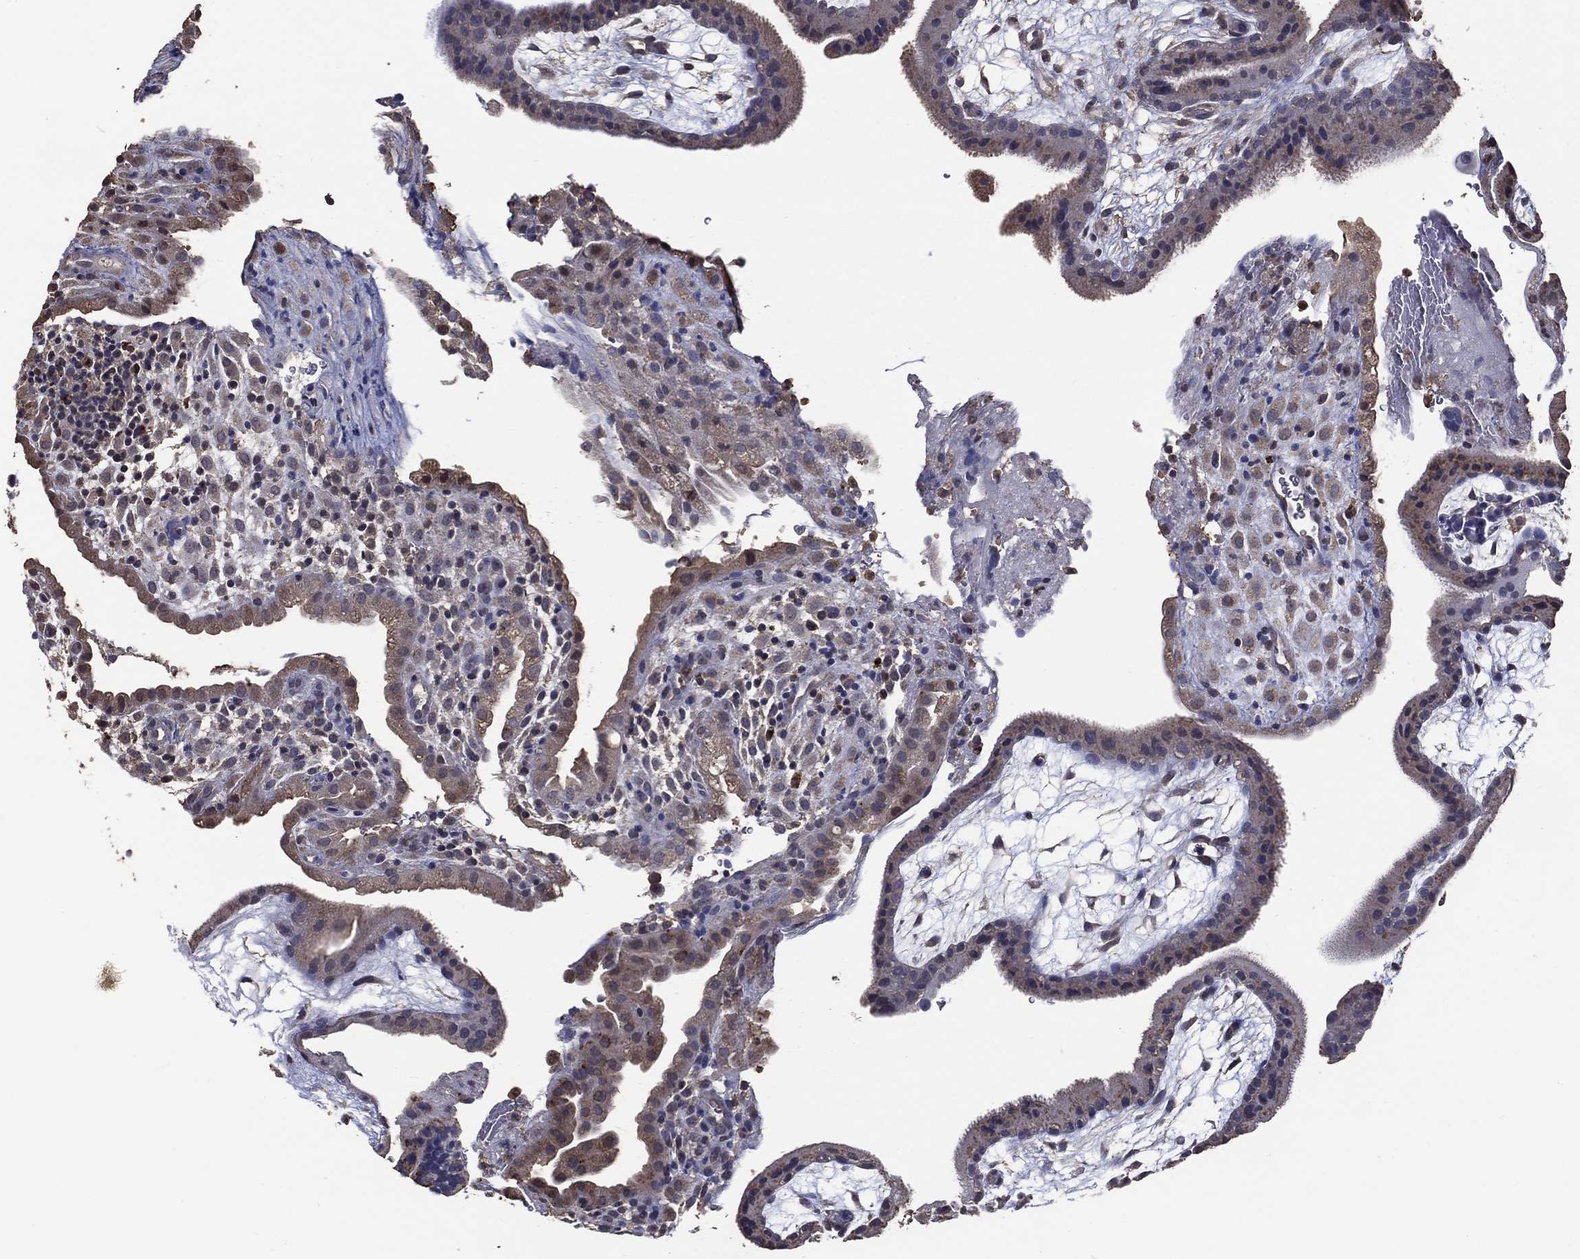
{"staining": {"intensity": "weak", "quantity": ">75%", "location": "cytoplasmic/membranous"}, "tissue": "placenta", "cell_type": "Decidual cells", "image_type": "normal", "snomed": [{"axis": "morphology", "description": "Normal tissue, NOS"}, {"axis": "topography", "description": "Placenta"}], "caption": "The histopathology image displays a brown stain indicating the presence of a protein in the cytoplasmic/membranous of decidual cells in placenta. The protein of interest is shown in brown color, while the nuclei are stained blue.", "gene": "GPR183", "patient": {"sex": "female", "age": 19}}